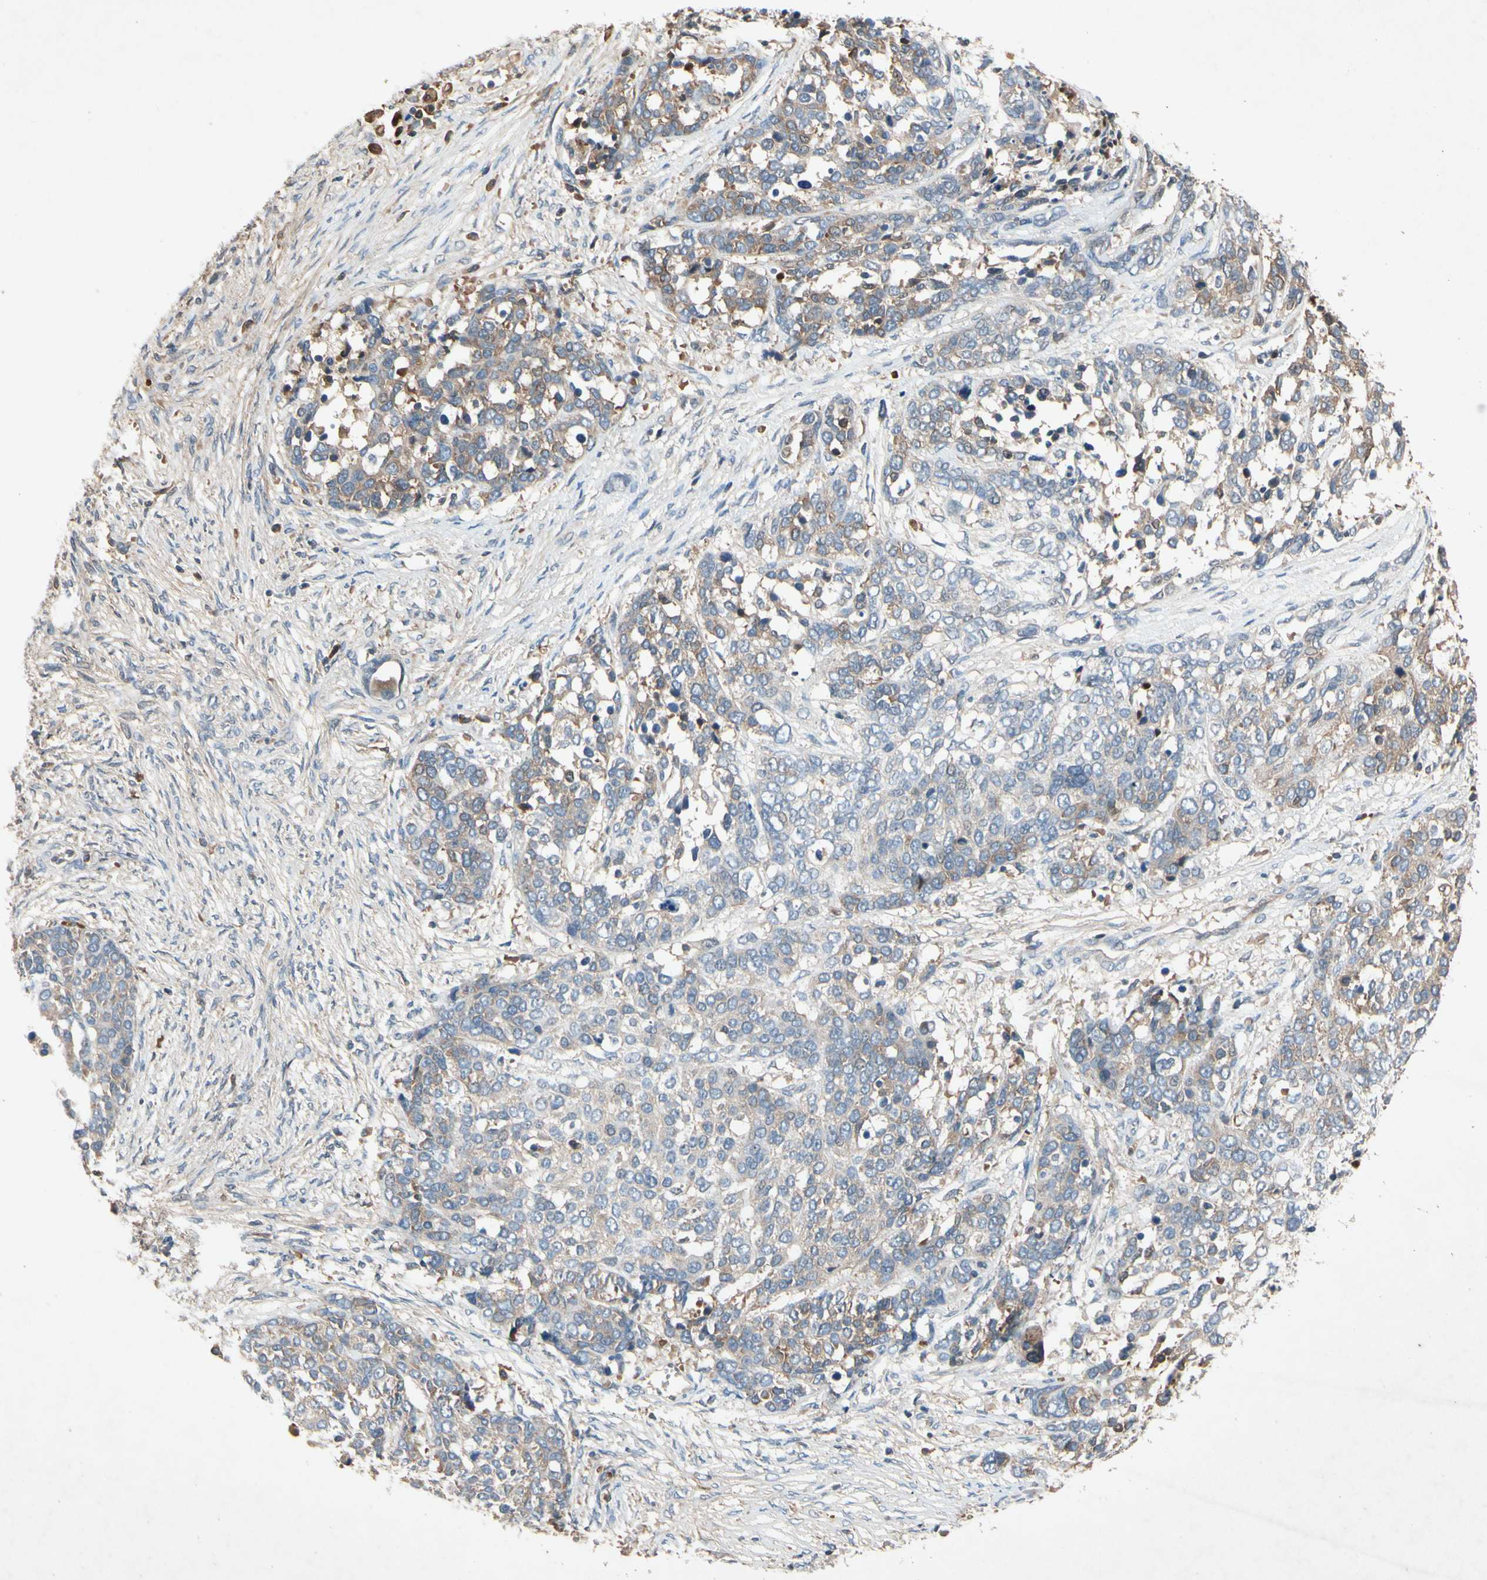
{"staining": {"intensity": "weak", "quantity": "25%-75%", "location": "cytoplasmic/membranous"}, "tissue": "ovarian cancer", "cell_type": "Tumor cells", "image_type": "cancer", "snomed": [{"axis": "morphology", "description": "Cystadenocarcinoma, serous, NOS"}, {"axis": "topography", "description": "Ovary"}], "caption": "A brown stain shows weak cytoplasmic/membranous positivity of a protein in human serous cystadenocarcinoma (ovarian) tumor cells.", "gene": "IL1RL1", "patient": {"sex": "female", "age": 44}}